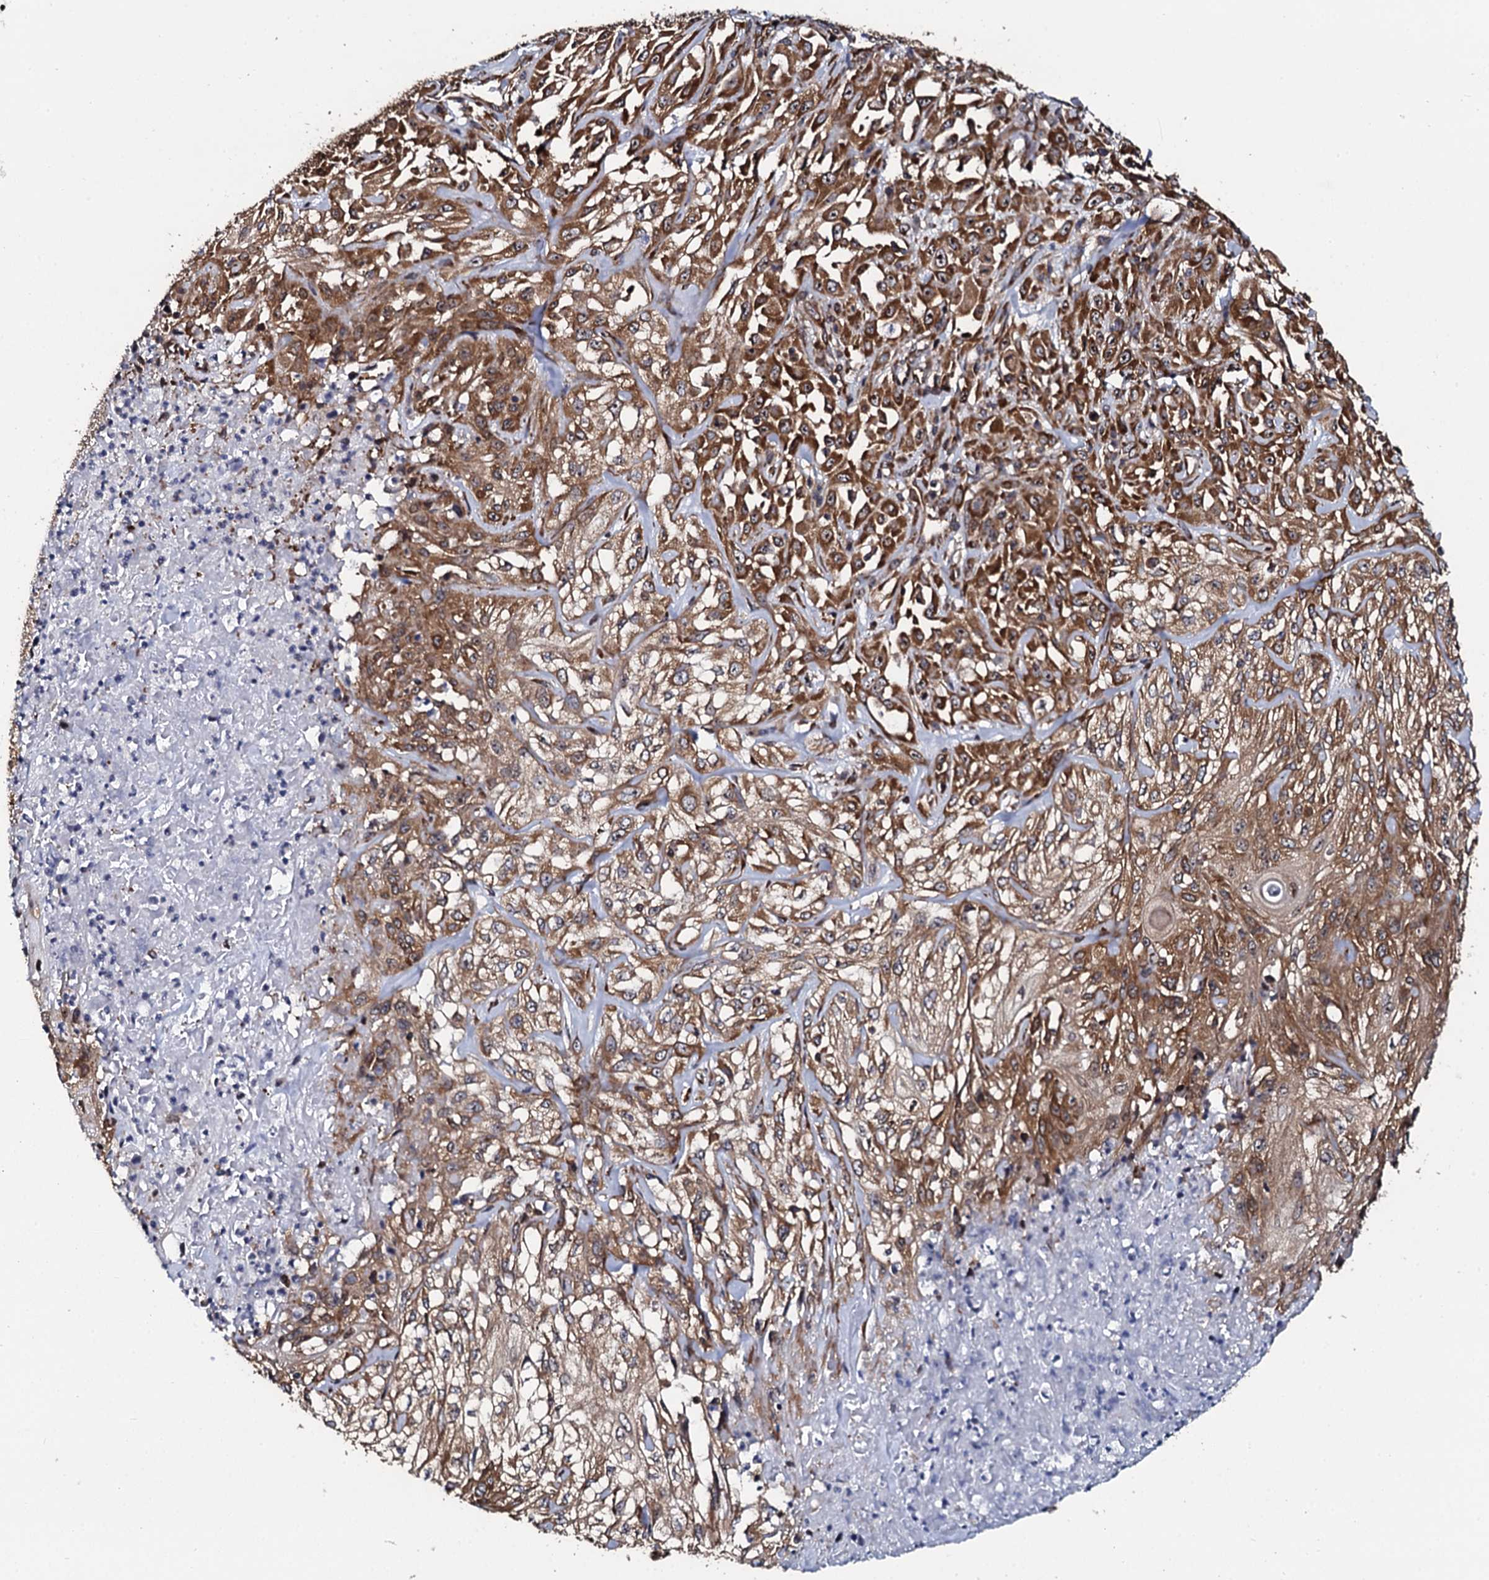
{"staining": {"intensity": "strong", "quantity": ">75%", "location": "cytoplasmic/membranous,nuclear"}, "tissue": "skin cancer", "cell_type": "Tumor cells", "image_type": "cancer", "snomed": [{"axis": "morphology", "description": "Squamous cell carcinoma, NOS"}, {"axis": "morphology", "description": "Squamous cell carcinoma, metastatic, NOS"}, {"axis": "topography", "description": "Skin"}, {"axis": "topography", "description": "Lymph node"}], "caption": "Squamous cell carcinoma (skin) stained with immunohistochemistry displays strong cytoplasmic/membranous and nuclear expression in about >75% of tumor cells.", "gene": "SPTY2D1", "patient": {"sex": "male", "age": 75}}